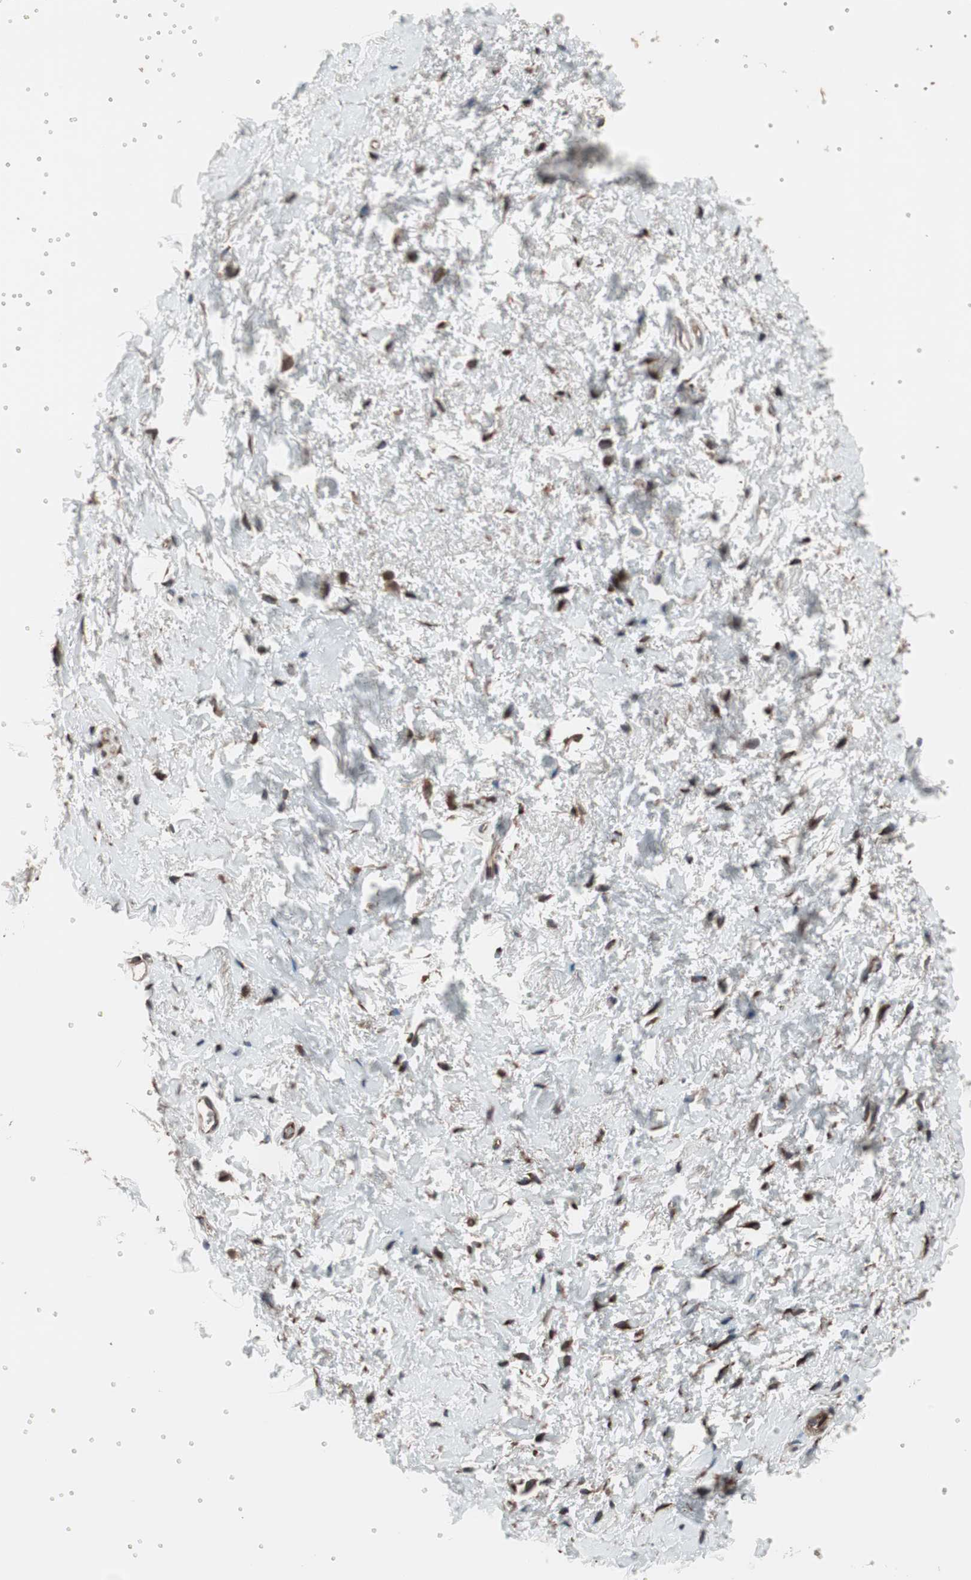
{"staining": {"intensity": "strong", "quantity": ">75%", "location": "cytoplasmic/membranous"}, "tissue": "adipose tissue", "cell_type": "Adipocytes", "image_type": "normal", "snomed": [{"axis": "morphology", "description": "Normal tissue, NOS"}, {"axis": "topography", "description": "Soft tissue"}, {"axis": "topography", "description": "Peripheral nerve tissue"}], "caption": "Immunohistochemistry (DAB) staining of normal adipose tissue reveals strong cytoplasmic/membranous protein staining in approximately >75% of adipocytes.", "gene": "SEC31A", "patient": {"sex": "female", "age": 71}}